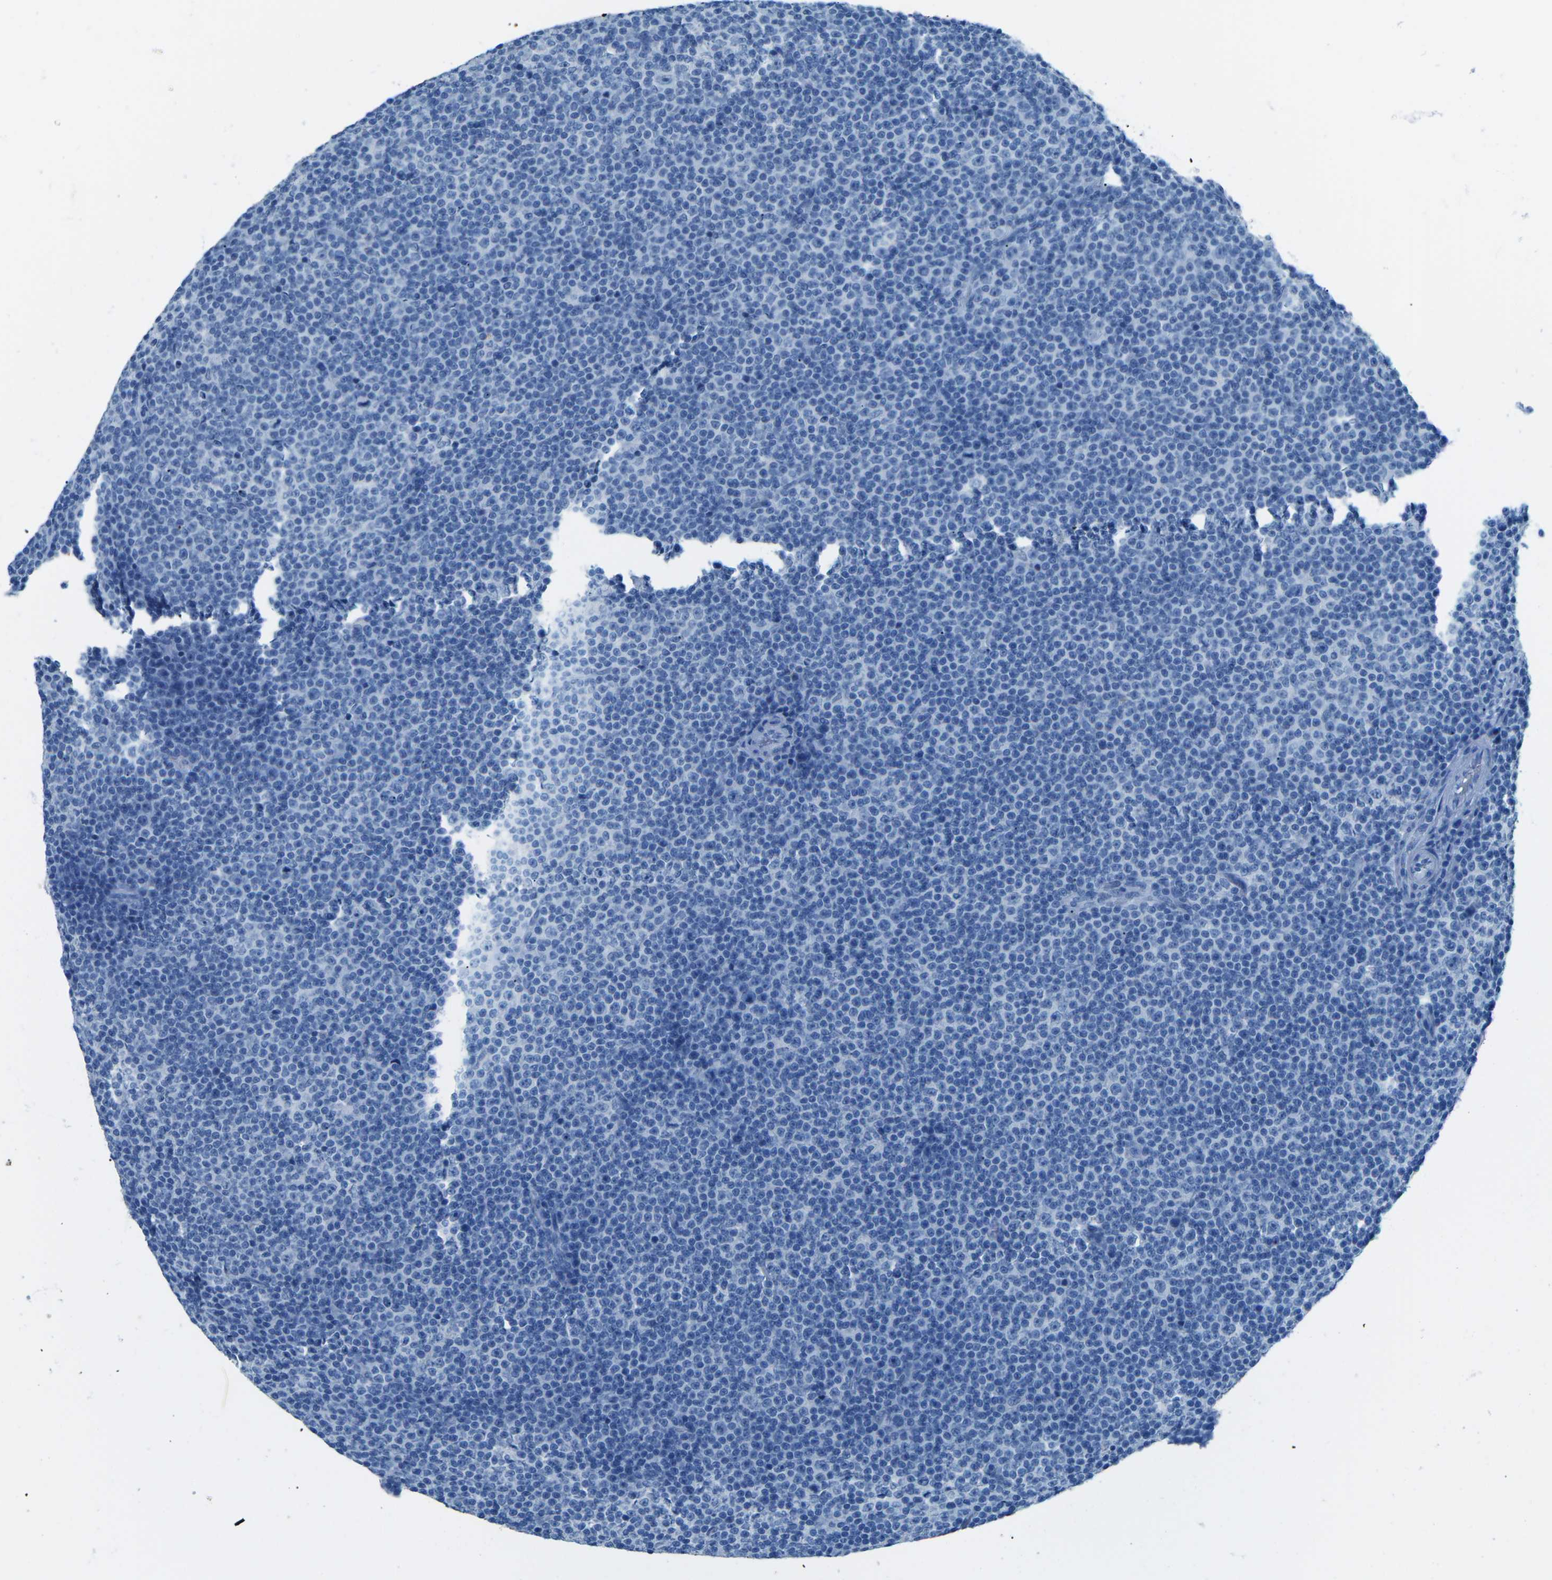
{"staining": {"intensity": "negative", "quantity": "none", "location": "none"}, "tissue": "lymphoma", "cell_type": "Tumor cells", "image_type": "cancer", "snomed": [{"axis": "morphology", "description": "Malignant lymphoma, non-Hodgkin's type, Low grade"}, {"axis": "topography", "description": "Lymph node"}], "caption": "DAB immunohistochemical staining of human malignant lymphoma, non-Hodgkin's type (low-grade) displays no significant expression in tumor cells.", "gene": "MYH8", "patient": {"sex": "female", "age": 67}}